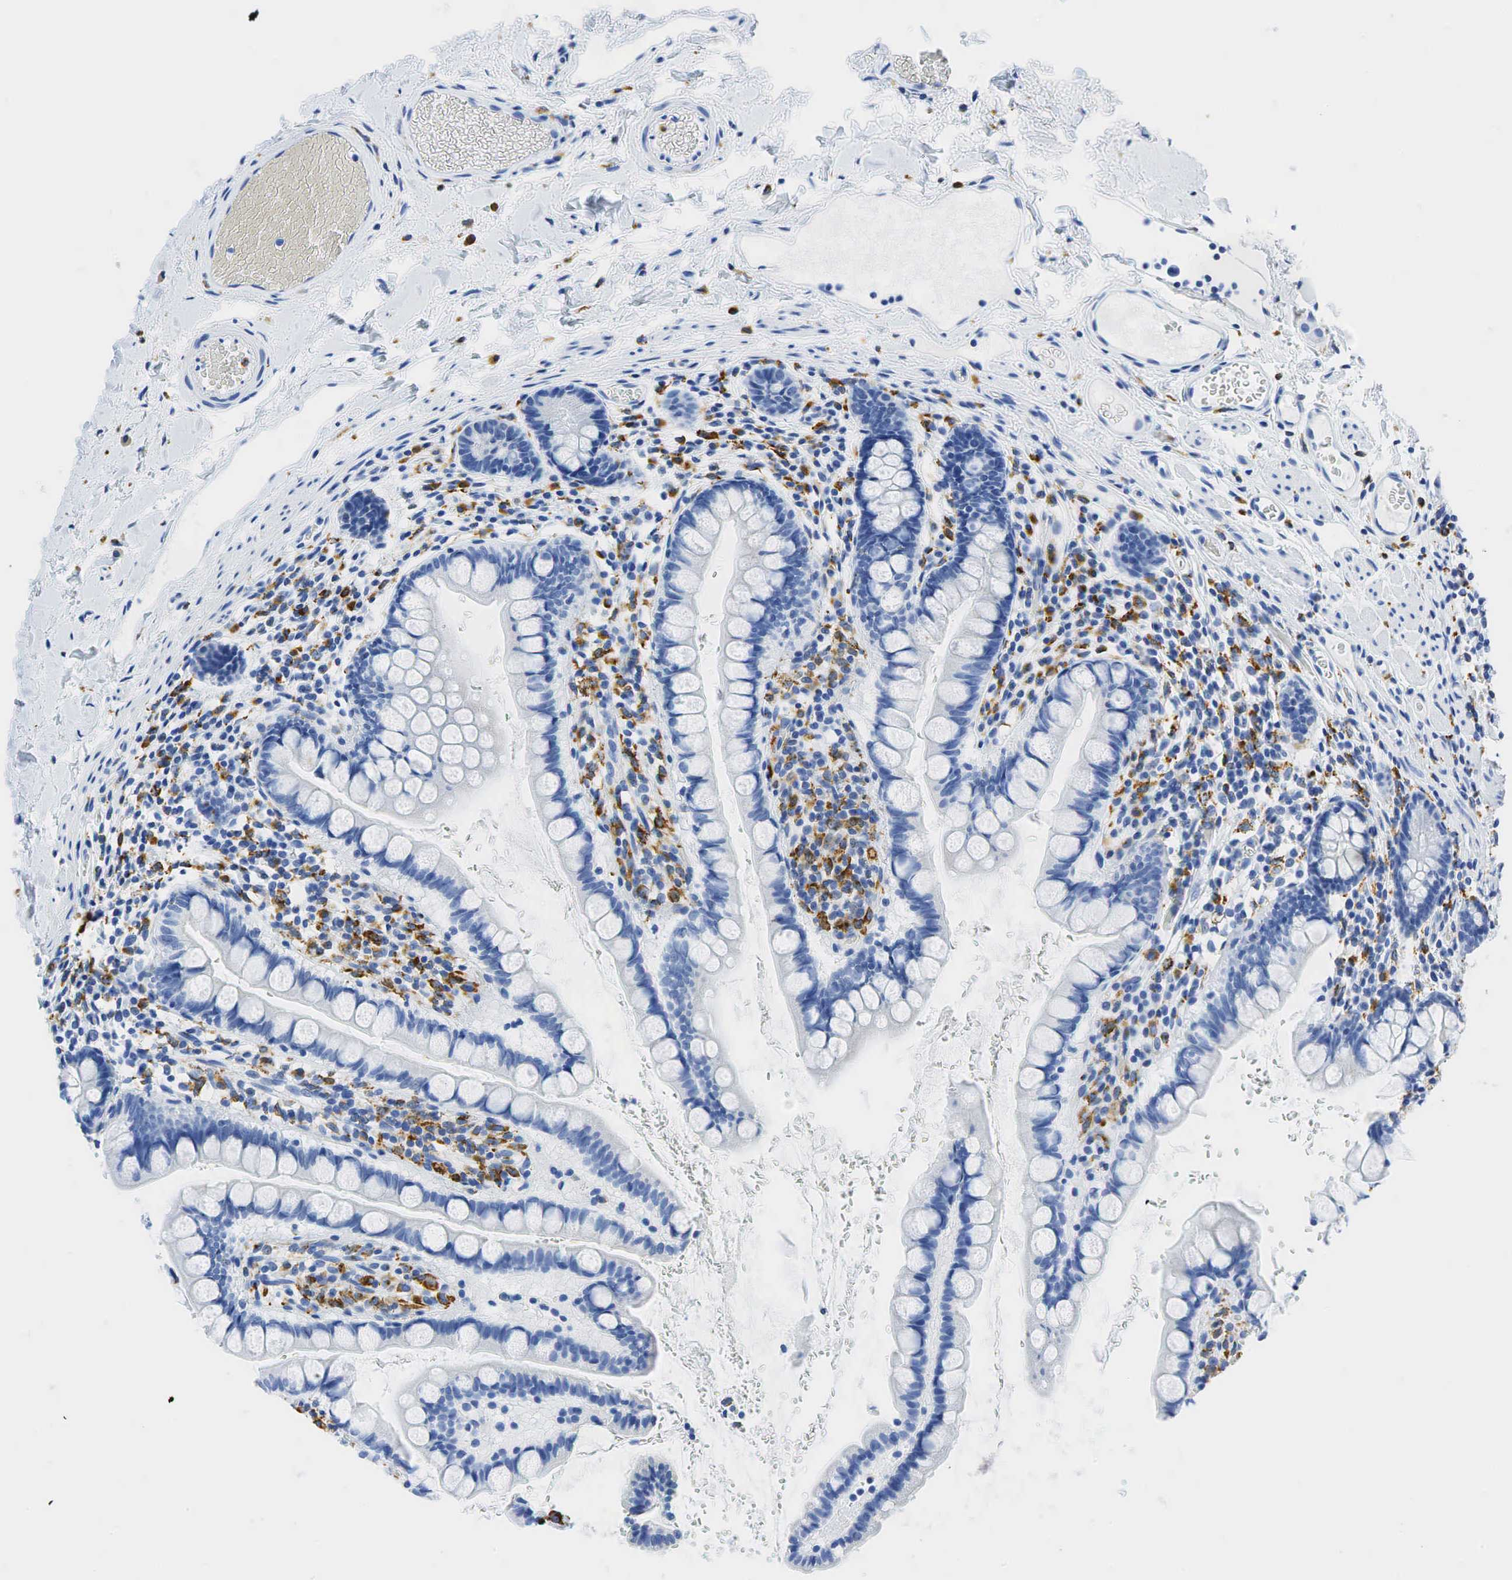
{"staining": {"intensity": "negative", "quantity": "none", "location": "none"}, "tissue": "colon", "cell_type": "Endothelial cells", "image_type": "normal", "snomed": [{"axis": "morphology", "description": "Normal tissue, NOS"}, {"axis": "topography", "description": "Colon"}], "caption": "Immunohistochemistry (IHC) histopathology image of unremarkable human colon stained for a protein (brown), which demonstrates no expression in endothelial cells. Nuclei are stained in blue.", "gene": "CD68", "patient": {"sex": "male", "age": 54}}